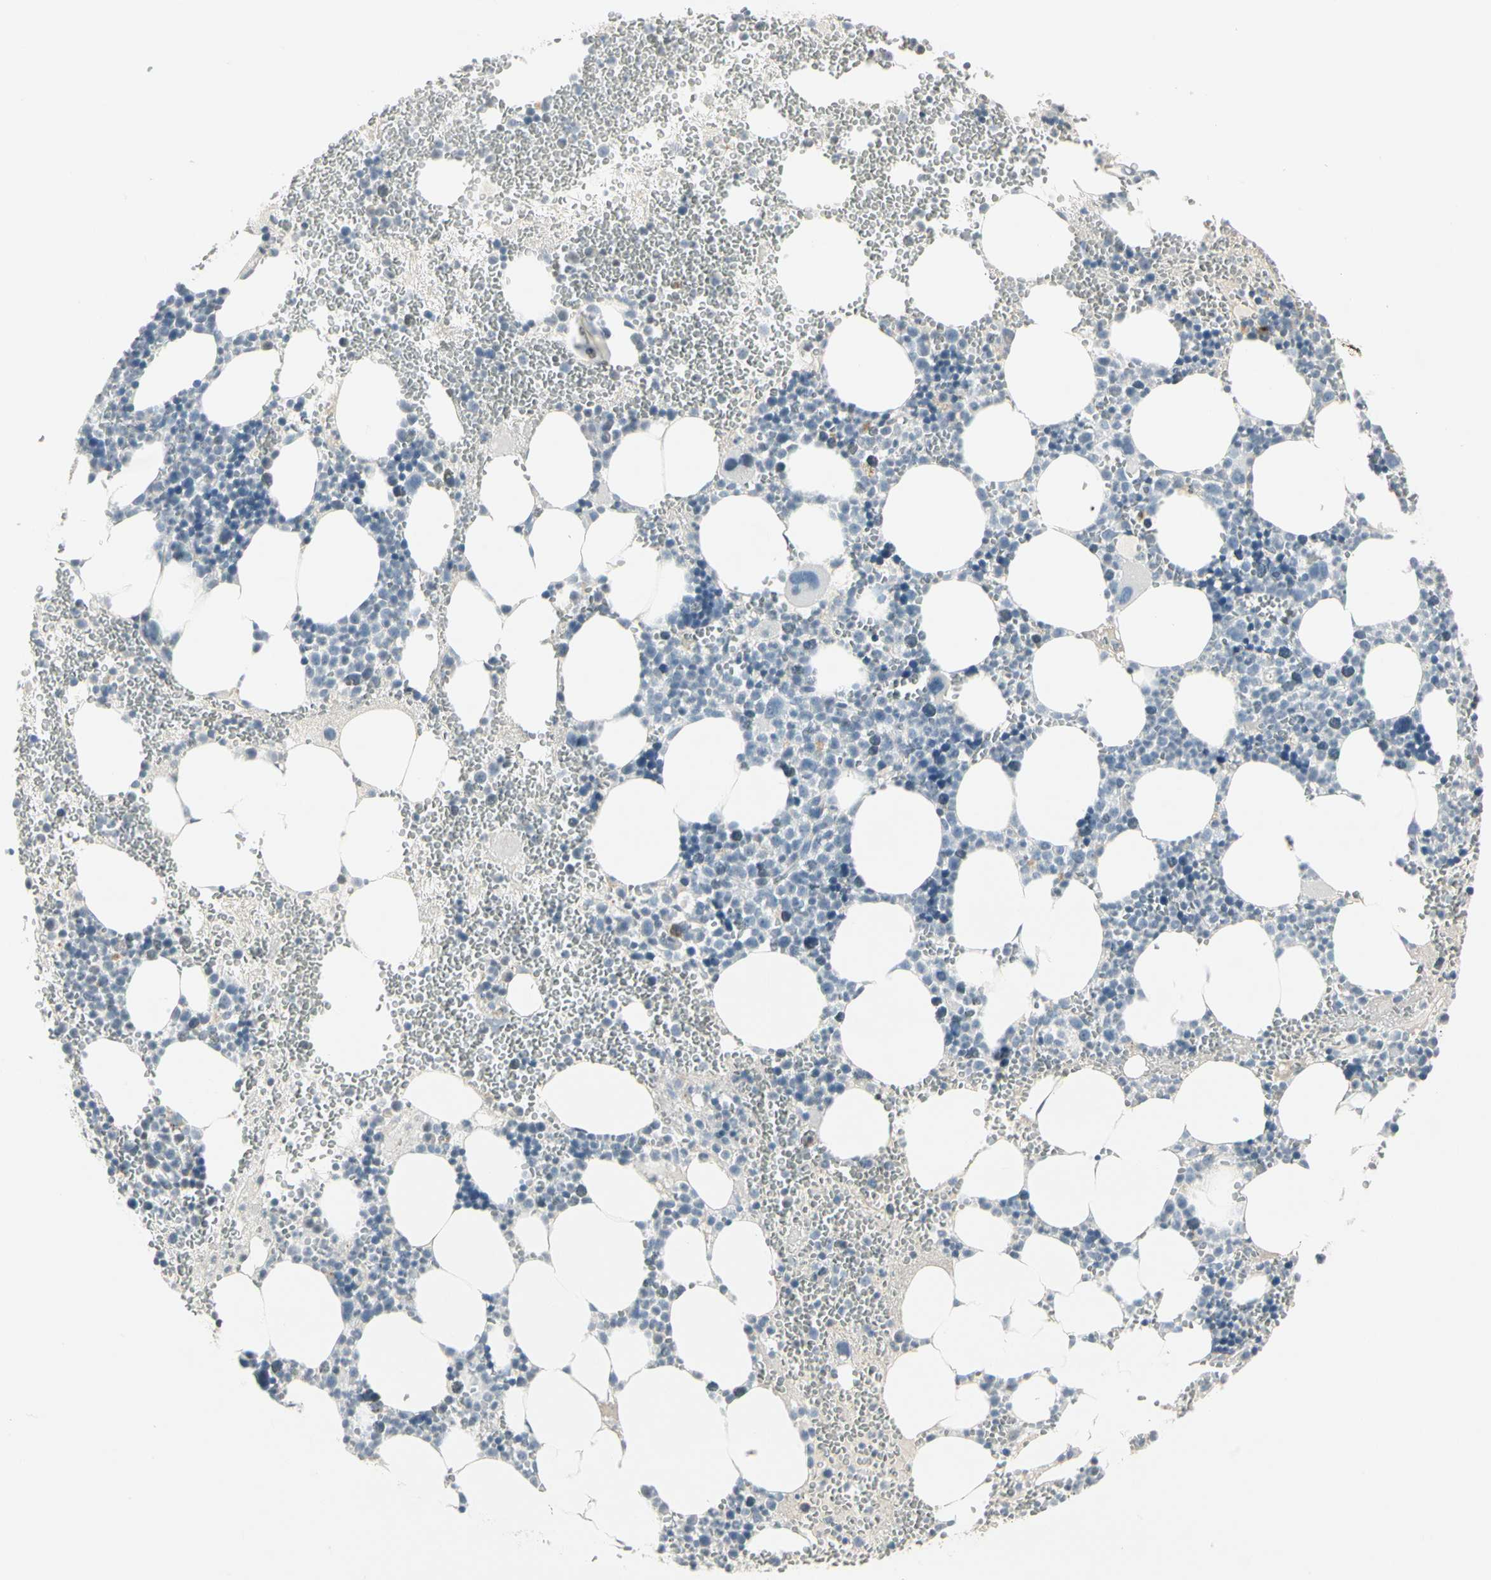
{"staining": {"intensity": "negative", "quantity": "none", "location": "none"}, "tissue": "bone marrow", "cell_type": "Hematopoietic cells", "image_type": "normal", "snomed": [{"axis": "morphology", "description": "Normal tissue, NOS"}, {"axis": "morphology", "description": "Inflammation, NOS"}, {"axis": "topography", "description": "Bone marrow"}], "caption": "Histopathology image shows no protein staining in hematopoietic cells of benign bone marrow.", "gene": "DMPK", "patient": {"sex": "female", "age": 76}}